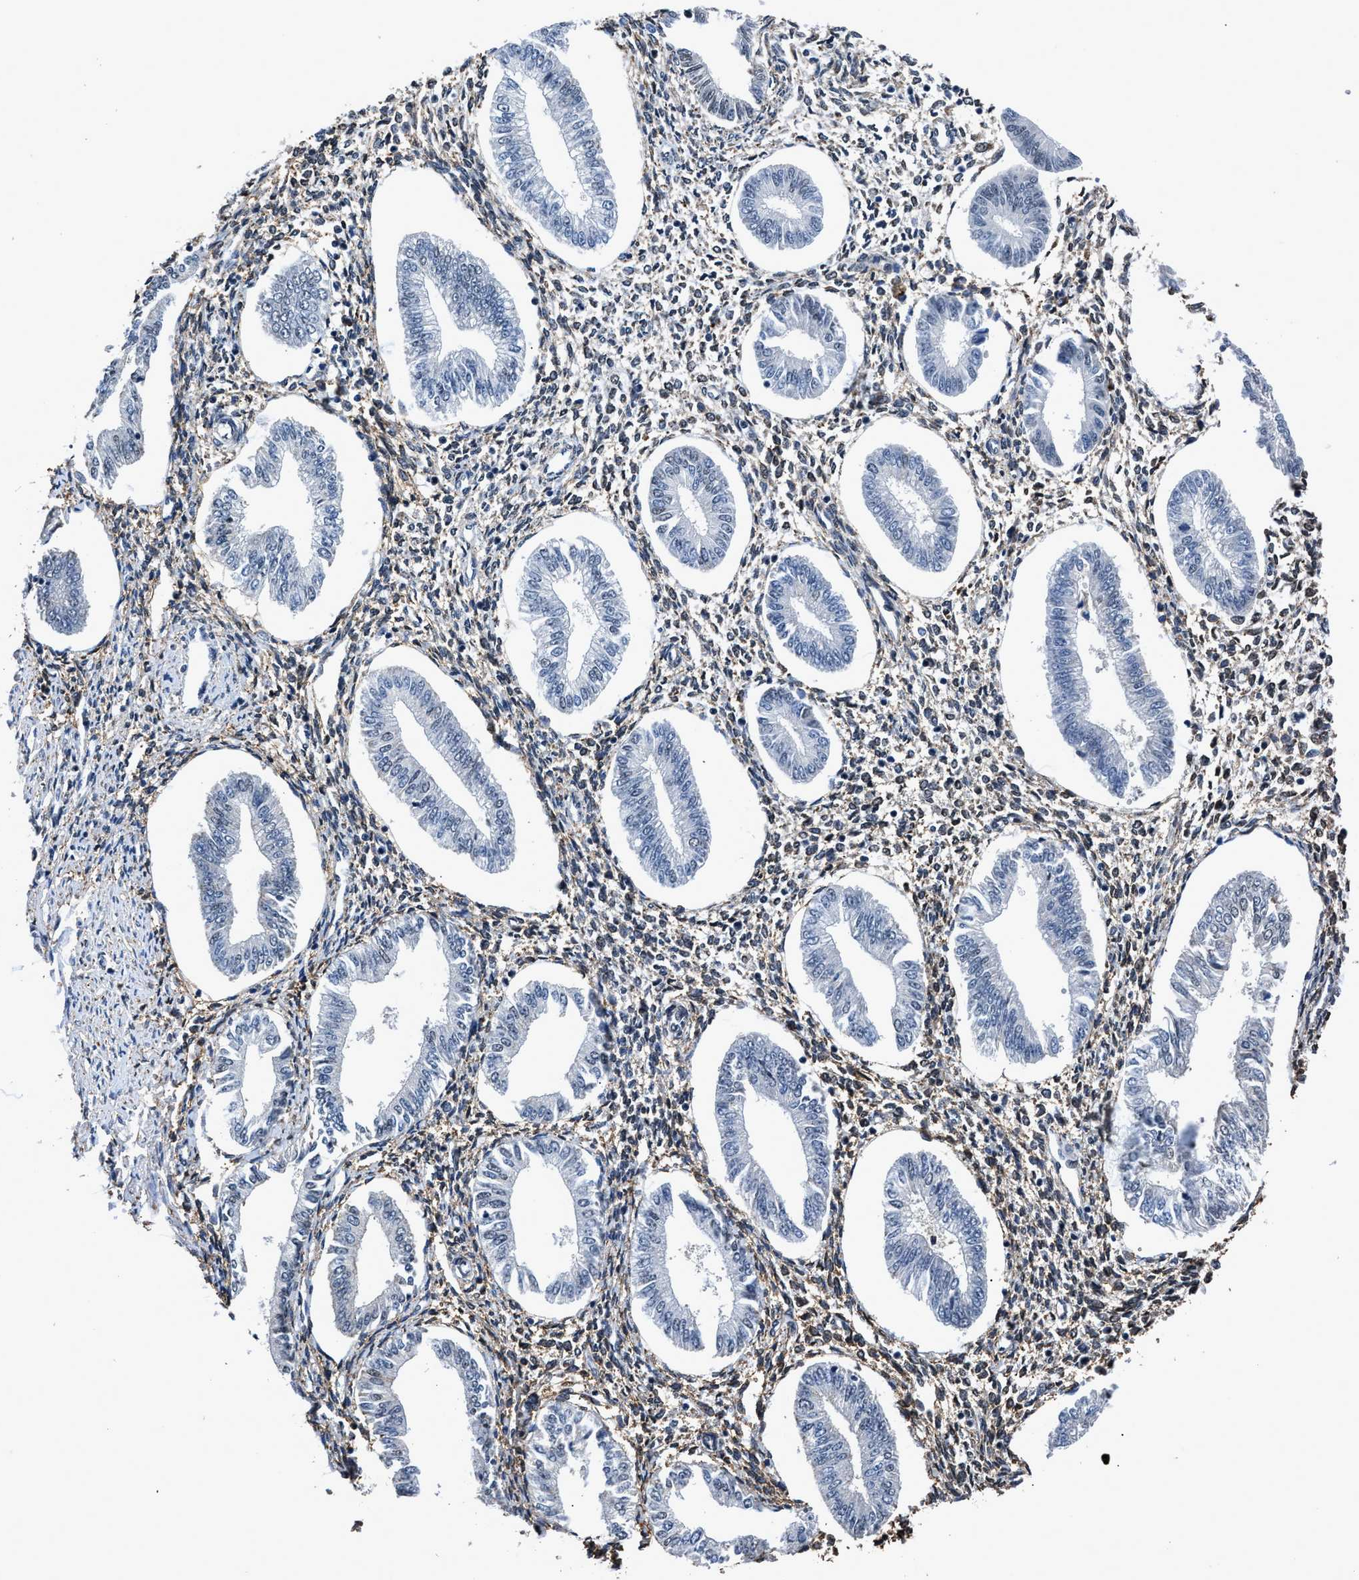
{"staining": {"intensity": "strong", "quantity": "<25%", "location": "nuclear"}, "tissue": "endometrium", "cell_type": "Cells in endometrial stroma", "image_type": "normal", "snomed": [{"axis": "morphology", "description": "Normal tissue, NOS"}, {"axis": "topography", "description": "Endometrium"}], "caption": "Immunohistochemistry (IHC) staining of unremarkable endometrium, which exhibits medium levels of strong nuclear staining in about <25% of cells in endometrial stroma indicating strong nuclear protein positivity. The staining was performed using DAB (brown) for protein detection and nuclei were counterstained in hematoxylin (blue).", "gene": "HNRNPF", "patient": {"sex": "female", "age": 50}}